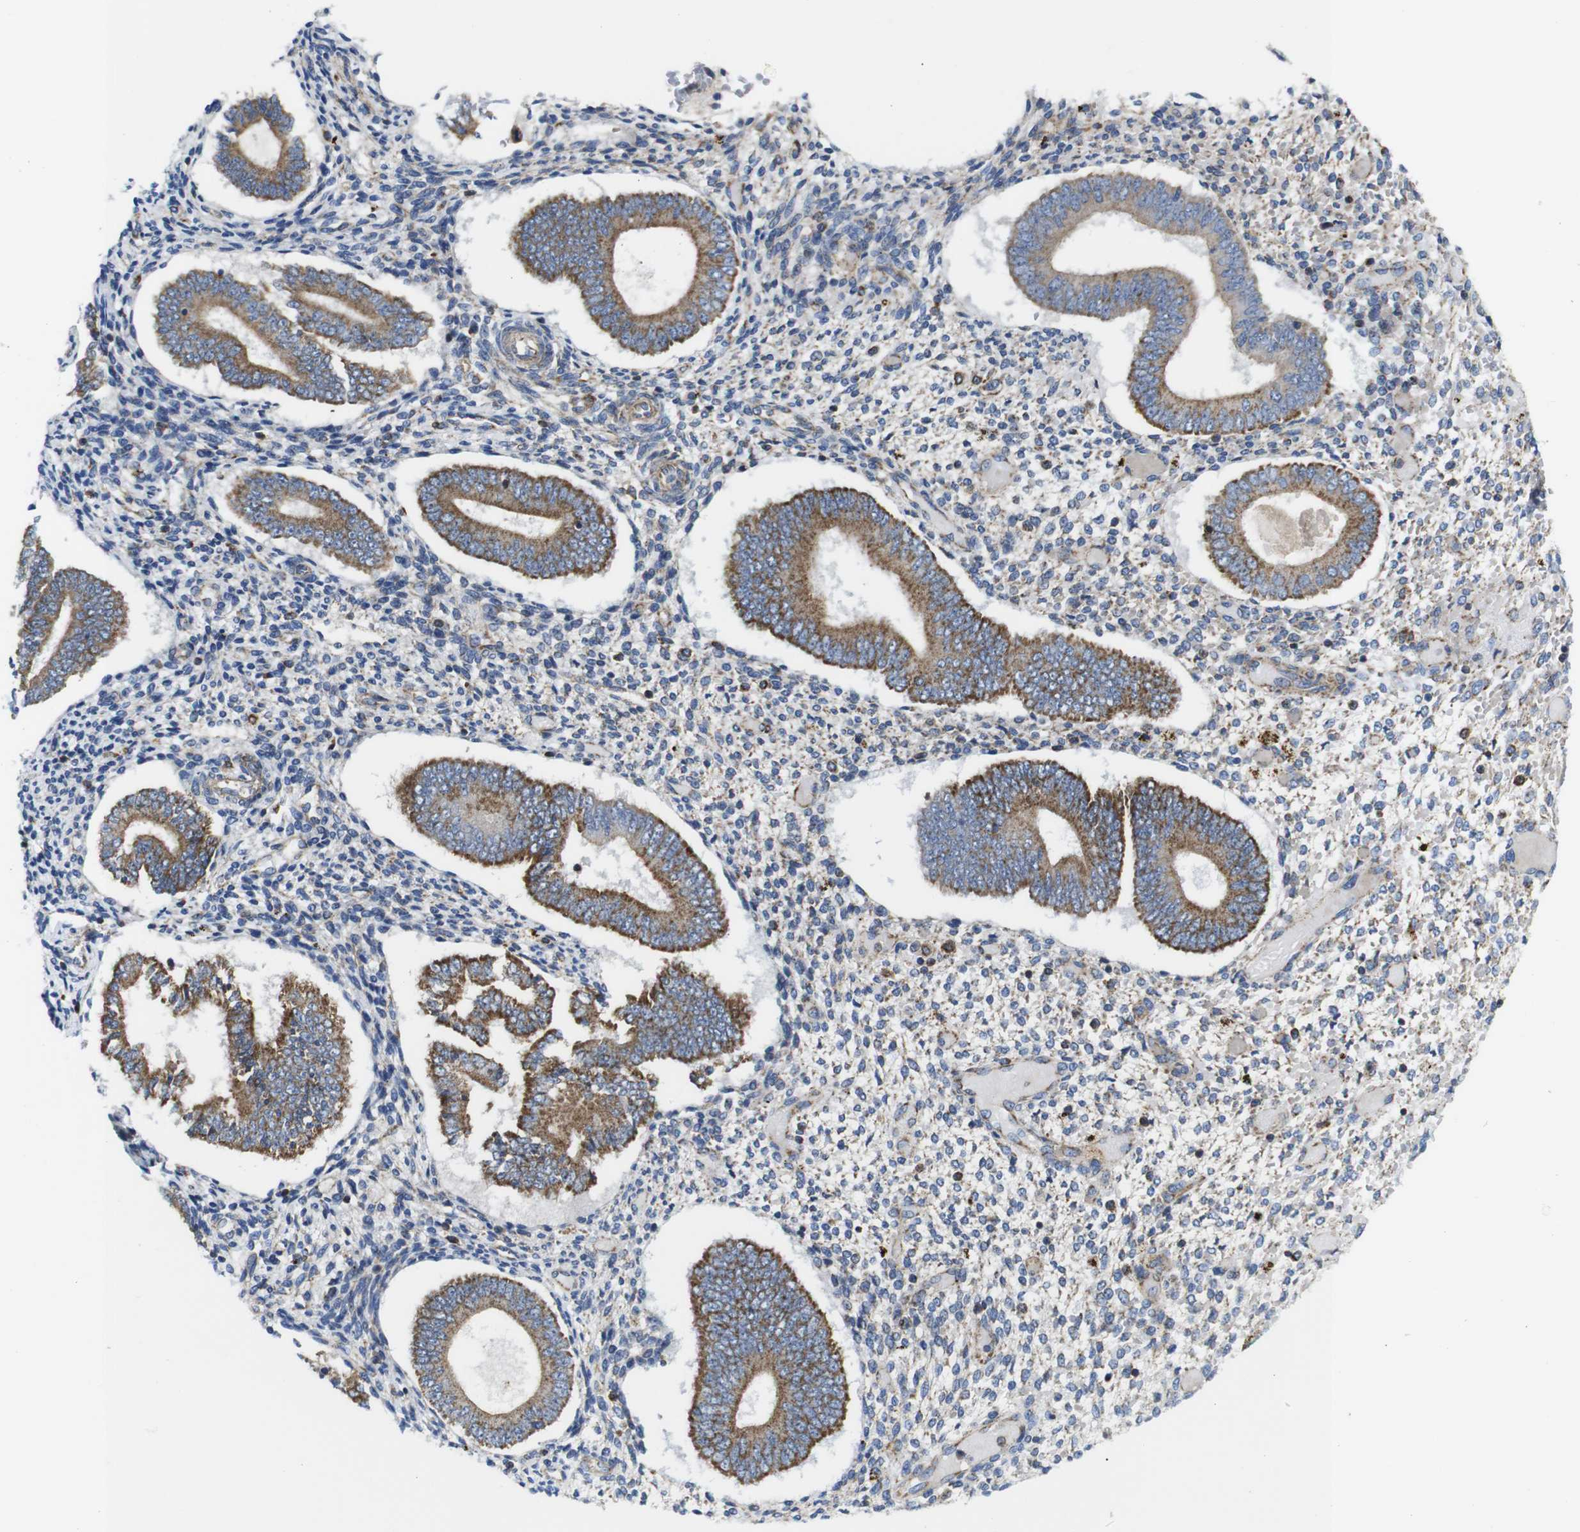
{"staining": {"intensity": "negative", "quantity": "none", "location": "none"}, "tissue": "endometrium", "cell_type": "Cells in endometrial stroma", "image_type": "normal", "snomed": [{"axis": "morphology", "description": "Normal tissue, NOS"}, {"axis": "topography", "description": "Endometrium"}], "caption": "High magnification brightfield microscopy of benign endometrium stained with DAB (3,3'-diaminobenzidine) (brown) and counterstained with hematoxylin (blue): cells in endometrial stroma show no significant positivity.", "gene": "PDCD1LG2", "patient": {"sex": "female", "age": 42}}